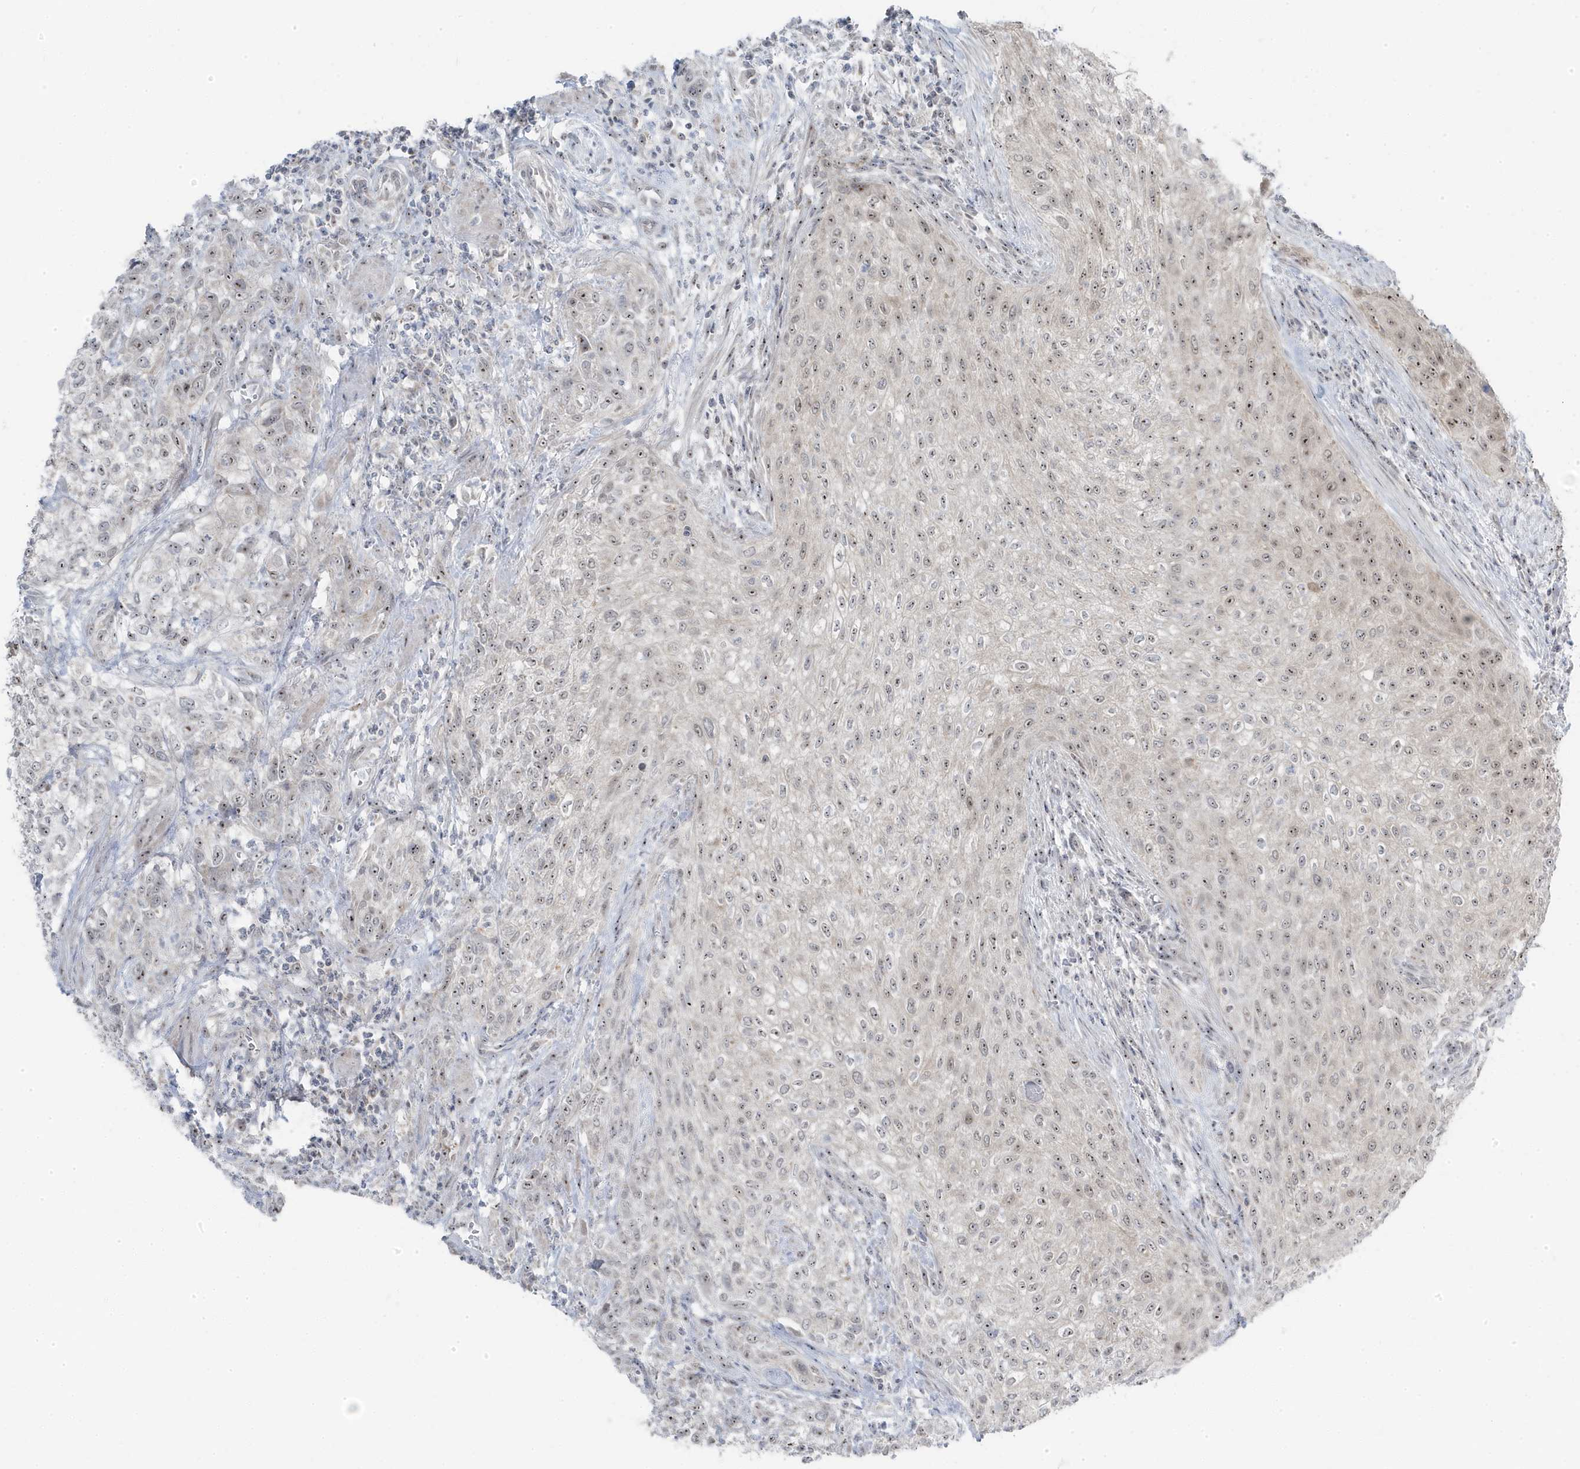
{"staining": {"intensity": "moderate", "quantity": ">75%", "location": "nuclear"}, "tissue": "urothelial cancer", "cell_type": "Tumor cells", "image_type": "cancer", "snomed": [{"axis": "morphology", "description": "Urothelial carcinoma, High grade"}, {"axis": "topography", "description": "Urinary bladder"}], "caption": "Protein staining displays moderate nuclear positivity in approximately >75% of tumor cells in urothelial carcinoma (high-grade).", "gene": "TSEN15", "patient": {"sex": "male", "age": 35}}